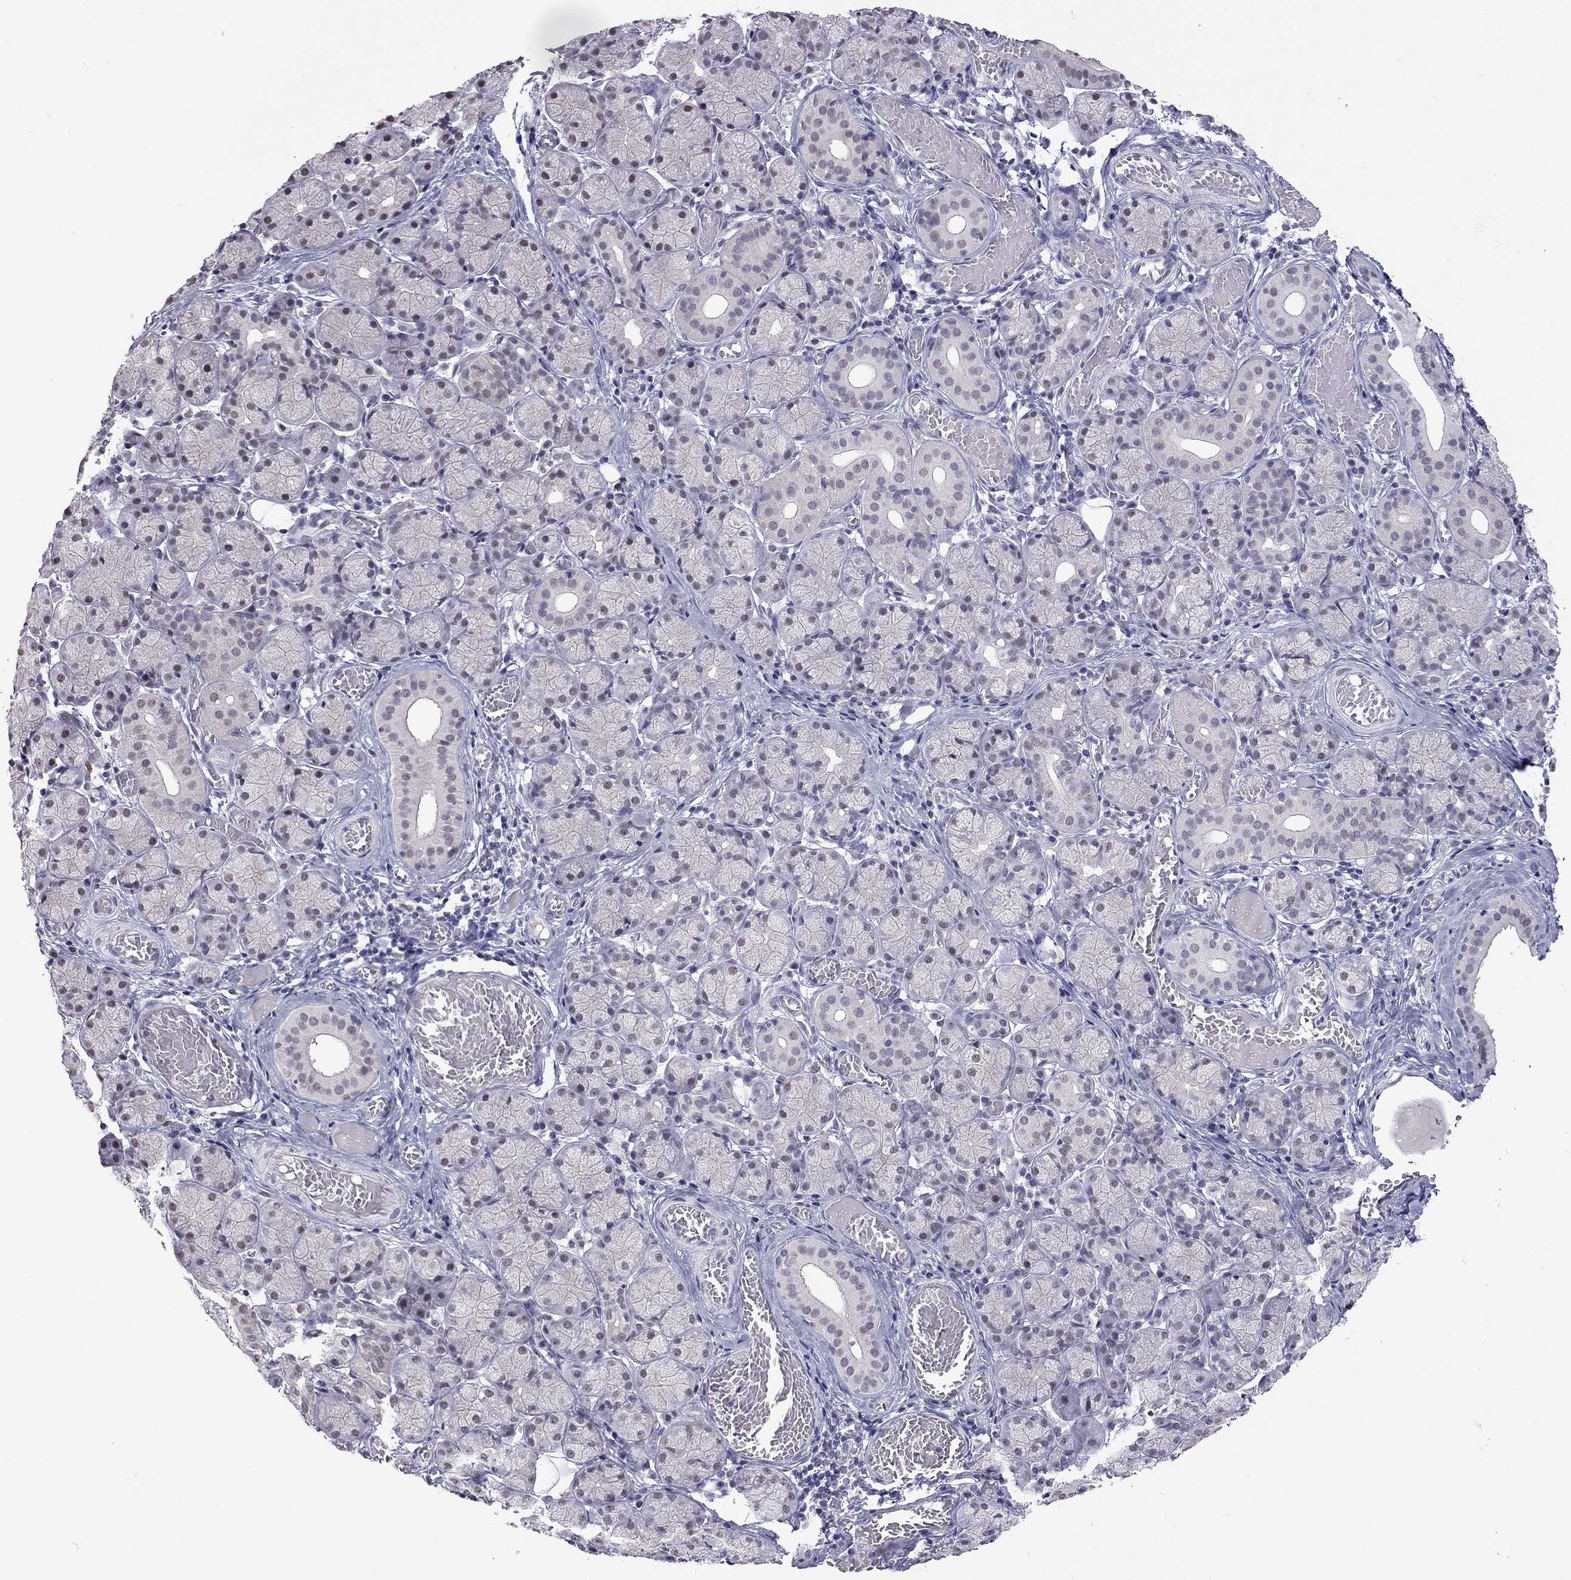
{"staining": {"intensity": "negative", "quantity": "none", "location": "none"}, "tissue": "salivary gland", "cell_type": "Glandular cells", "image_type": "normal", "snomed": [{"axis": "morphology", "description": "Normal tissue, NOS"}, {"axis": "topography", "description": "Salivary gland"}, {"axis": "topography", "description": "Peripheral nerve tissue"}], "caption": "Micrograph shows no significant protein staining in glandular cells of benign salivary gland. Brightfield microscopy of immunohistochemistry (IHC) stained with DAB (3,3'-diaminobenzidine) (brown) and hematoxylin (blue), captured at high magnification.", "gene": "PPP1R3A", "patient": {"sex": "female", "age": 24}}